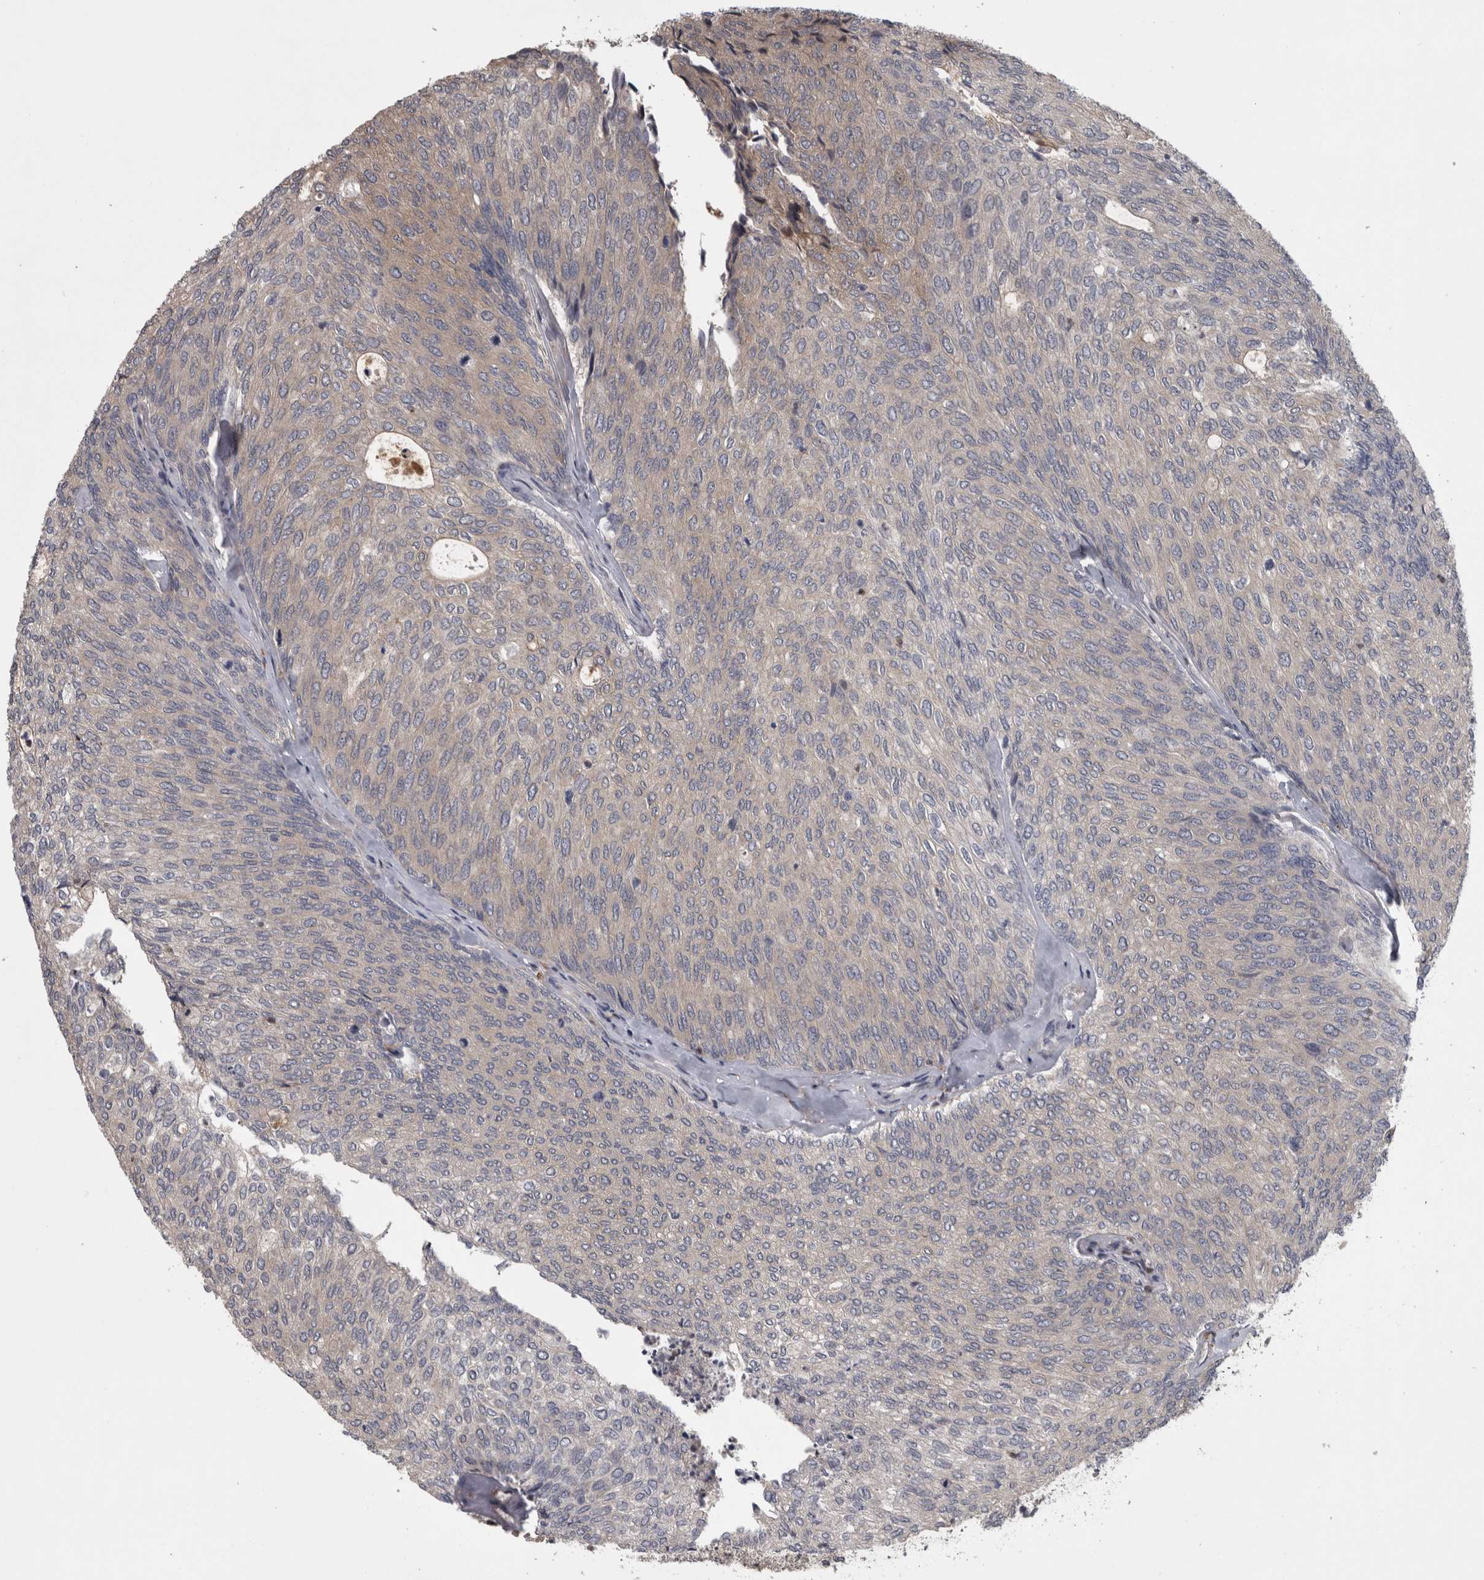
{"staining": {"intensity": "weak", "quantity": "<25%", "location": "cytoplasmic/membranous"}, "tissue": "urothelial cancer", "cell_type": "Tumor cells", "image_type": "cancer", "snomed": [{"axis": "morphology", "description": "Urothelial carcinoma, Low grade"}, {"axis": "topography", "description": "Urinary bladder"}], "caption": "Photomicrograph shows no significant protein positivity in tumor cells of urothelial cancer.", "gene": "PRKCI", "patient": {"sex": "female", "age": 79}}